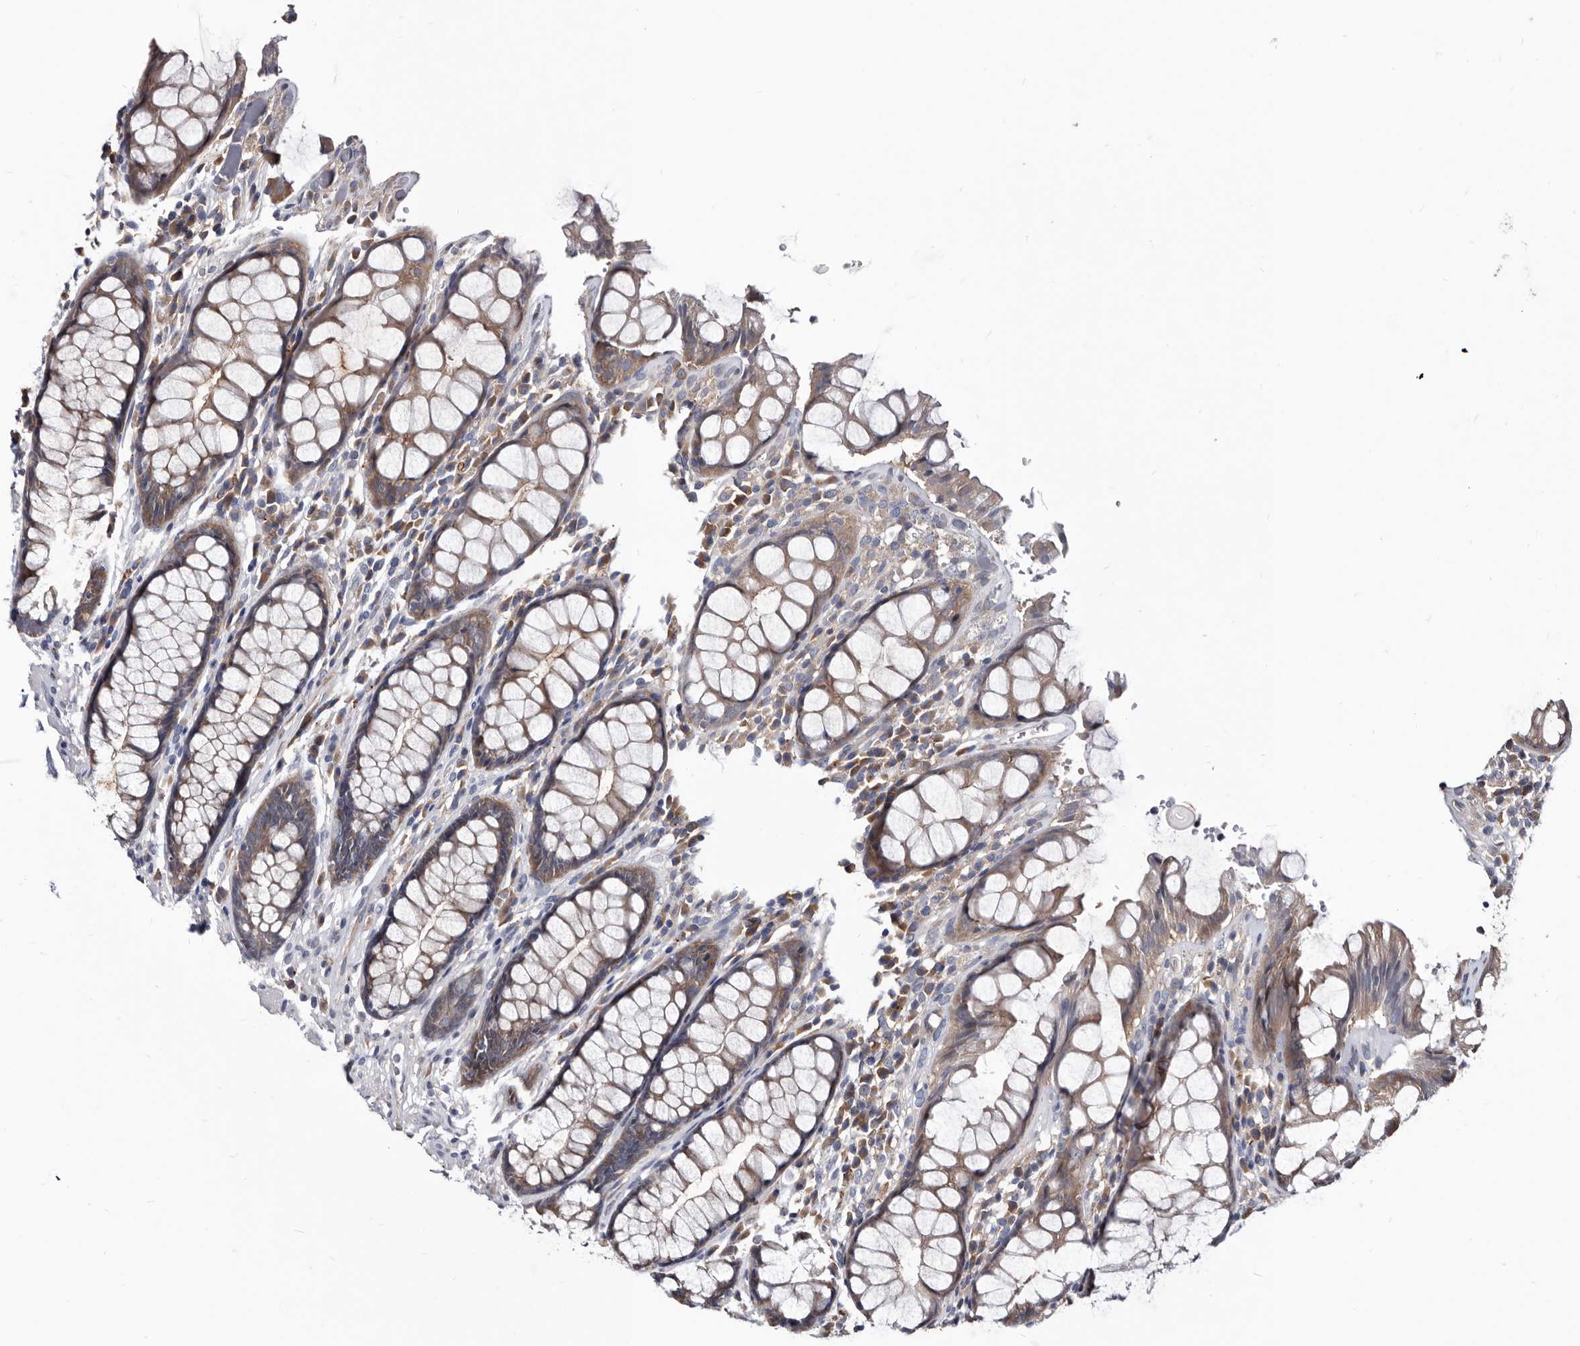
{"staining": {"intensity": "moderate", "quantity": ">75%", "location": "cytoplasmic/membranous"}, "tissue": "rectum", "cell_type": "Glandular cells", "image_type": "normal", "snomed": [{"axis": "morphology", "description": "Normal tissue, NOS"}, {"axis": "topography", "description": "Rectum"}], "caption": "Benign rectum reveals moderate cytoplasmic/membranous expression in about >75% of glandular cells, visualized by immunohistochemistry.", "gene": "ABCF2", "patient": {"sex": "male", "age": 64}}